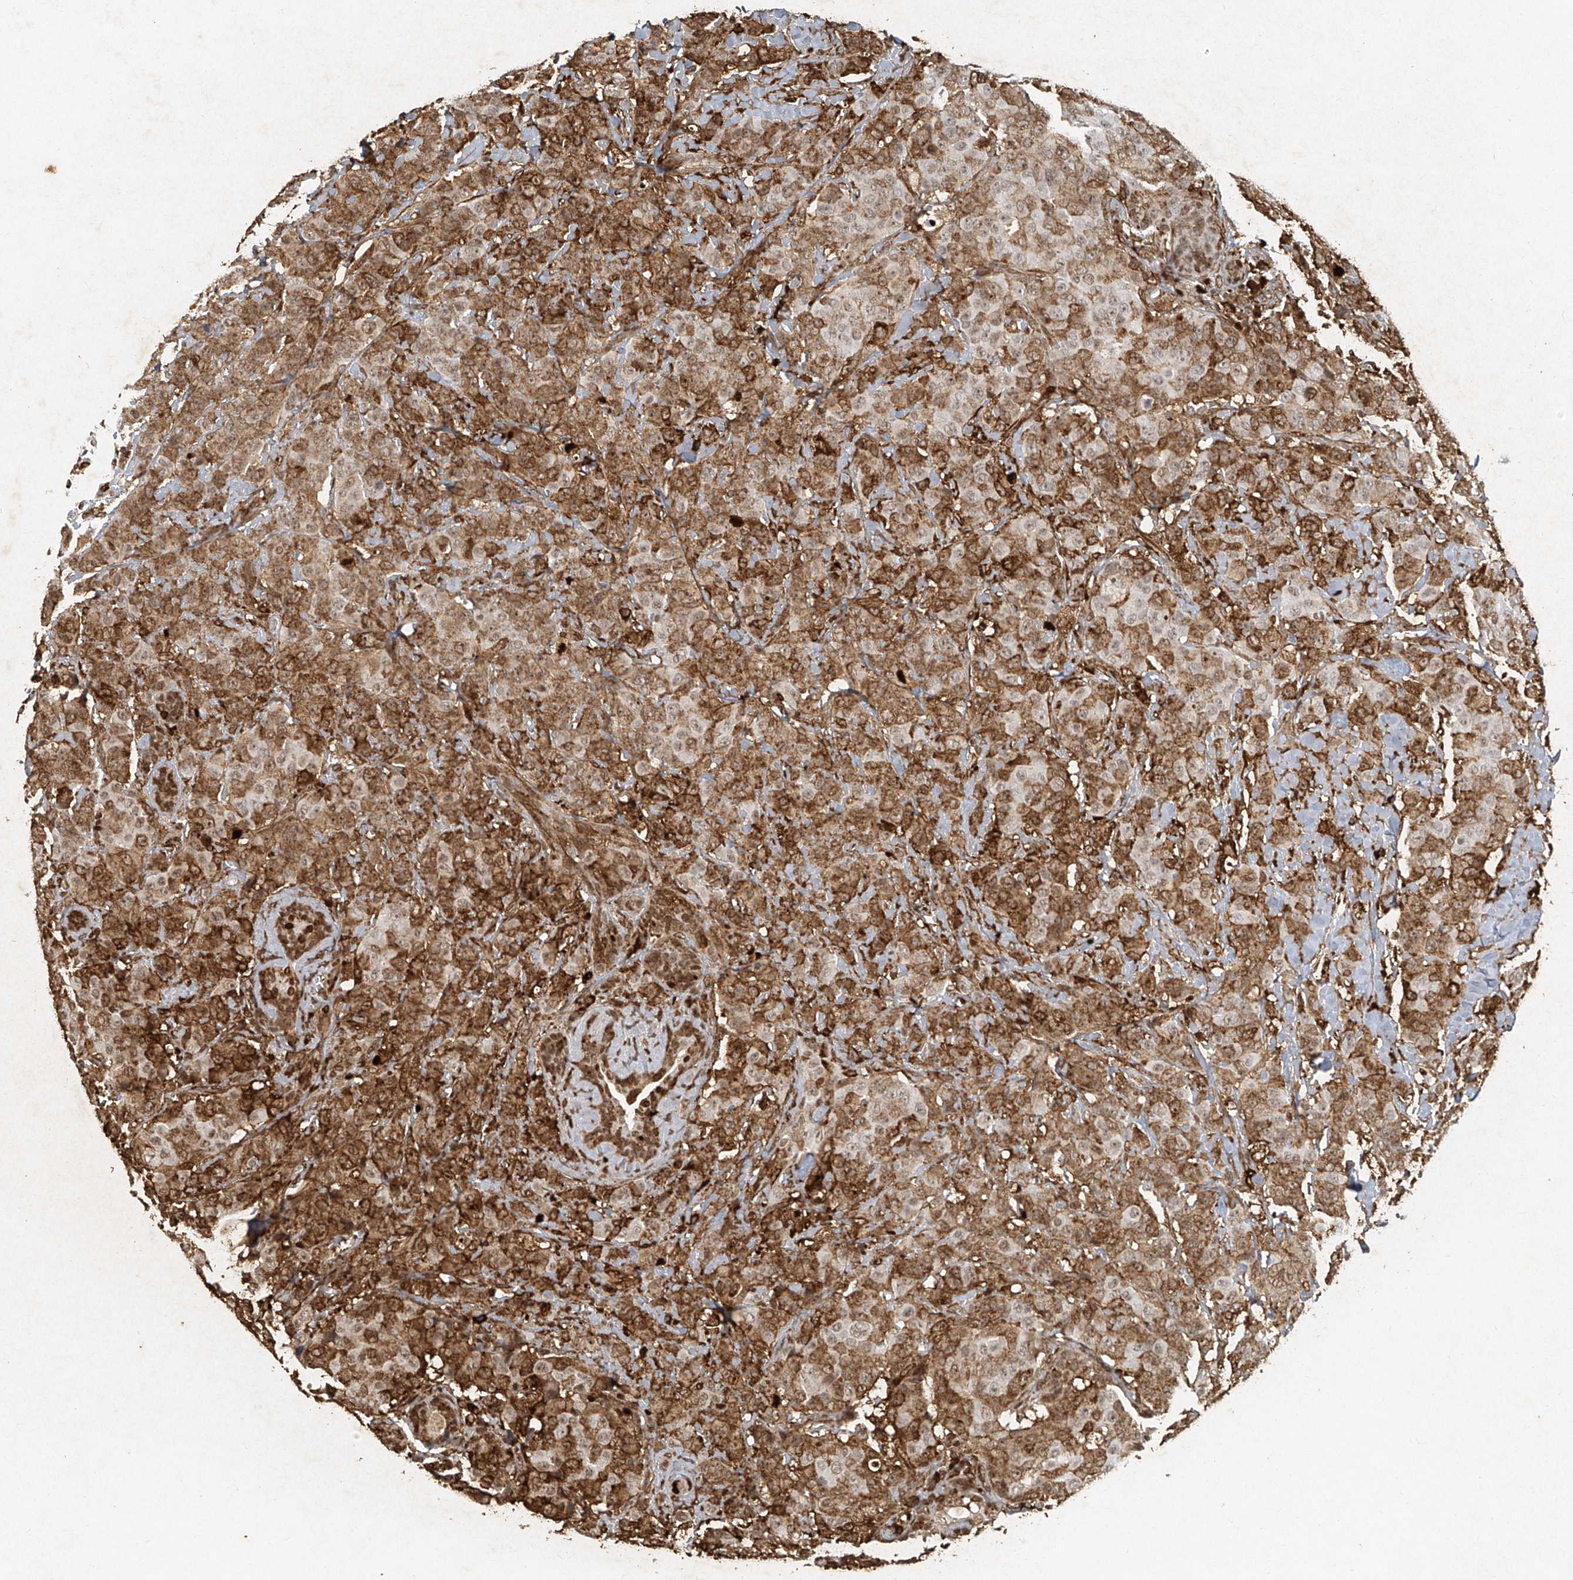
{"staining": {"intensity": "moderate", "quantity": ">75%", "location": "cytoplasmic/membranous,nuclear"}, "tissue": "breast cancer", "cell_type": "Tumor cells", "image_type": "cancer", "snomed": [{"axis": "morphology", "description": "Normal tissue, NOS"}, {"axis": "morphology", "description": "Duct carcinoma"}, {"axis": "topography", "description": "Breast"}], "caption": "A high-resolution image shows immunohistochemistry (IHC) staining of invasive ductal carcinoma (breast), which exhibits moderate cytoplasmic/membranous and nuclear staining in approximately >75% of tumor cells. (Brightfield microscopy of DAB IHC at high magnification).", "gene": "ATRIP", "patient": {"sex": "female", "age": 40}}